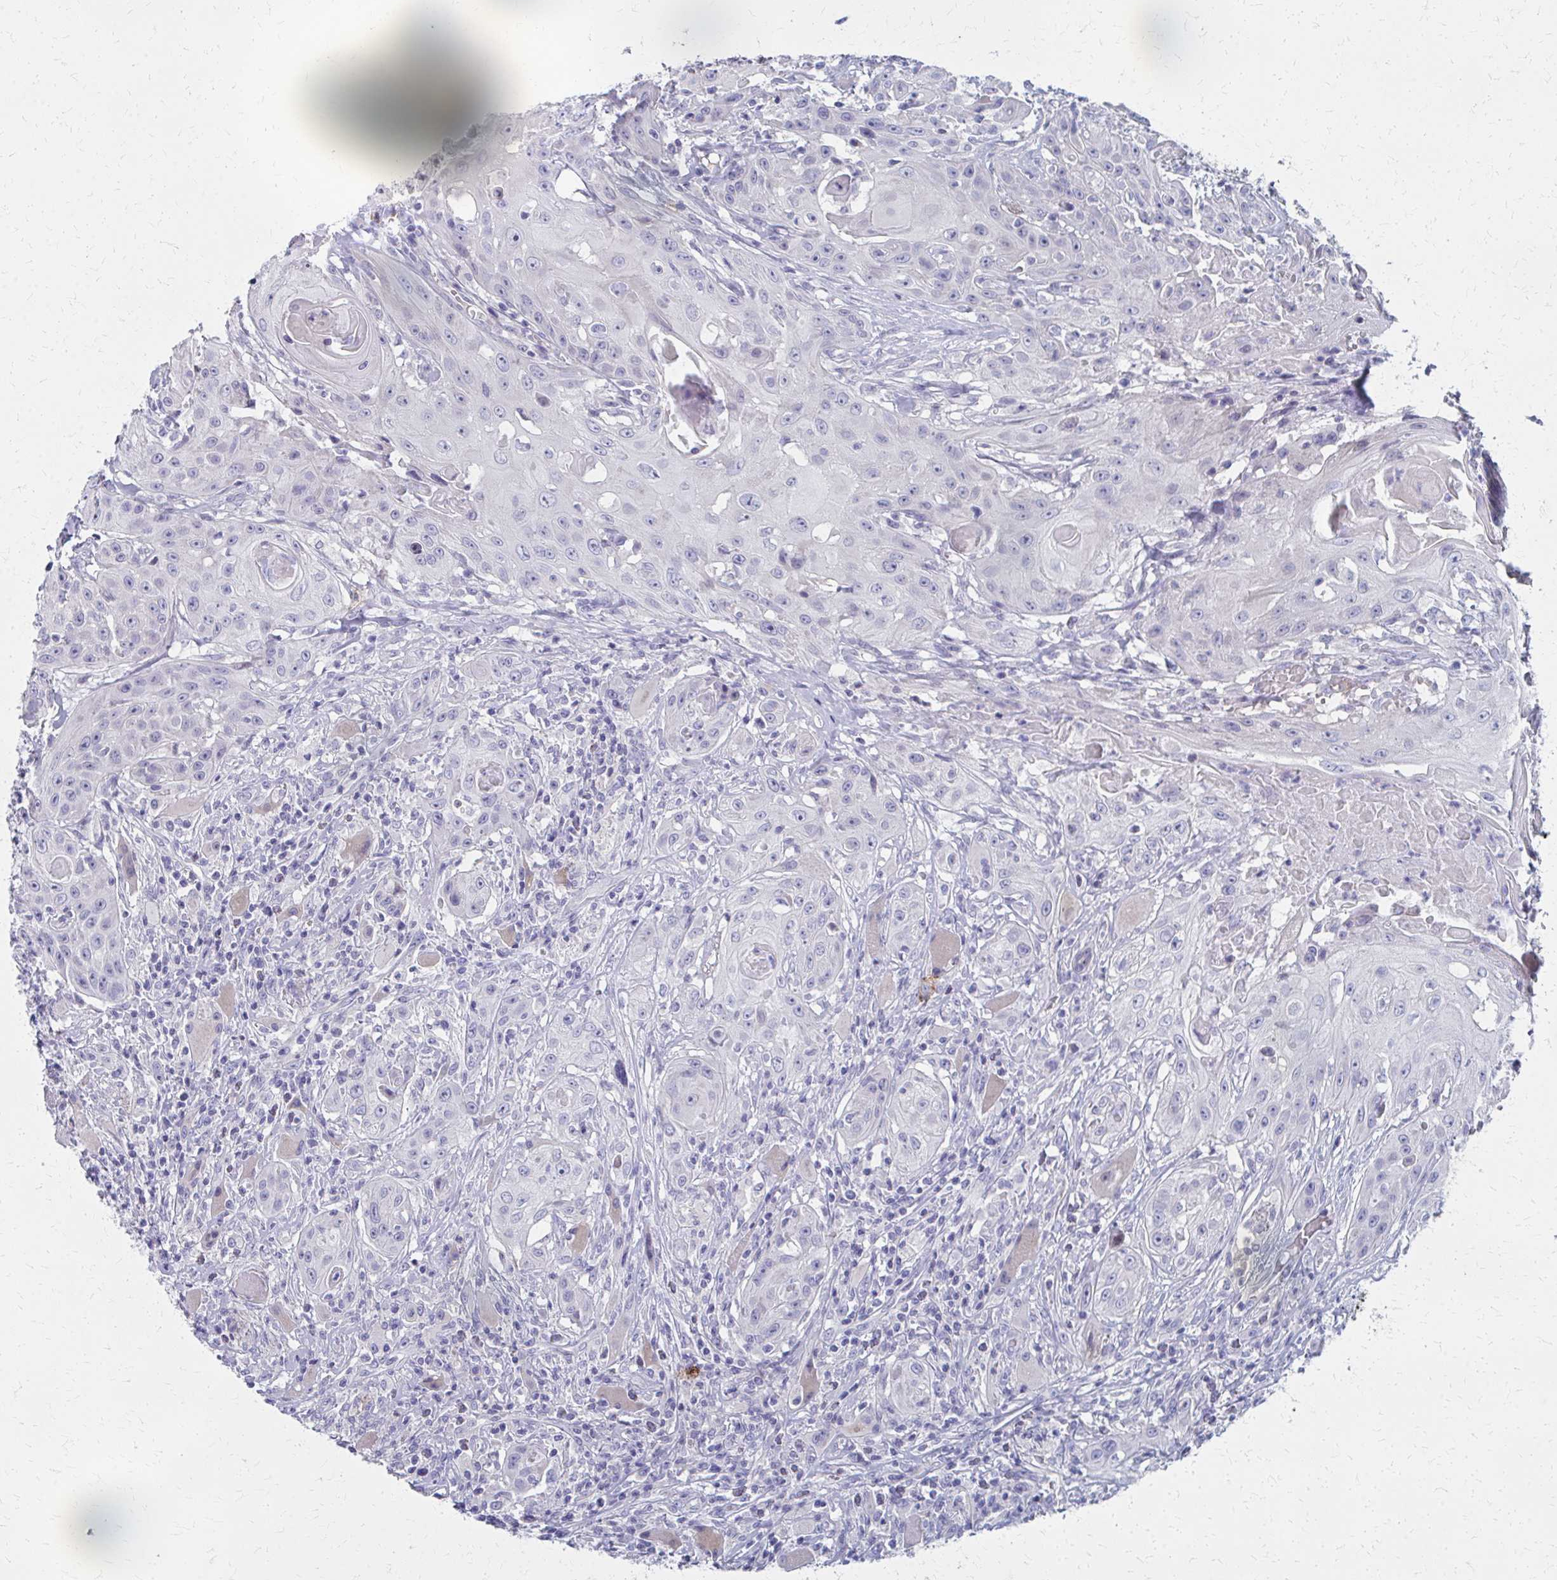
{"staining": {"intensity": "negative", "quantity": "none", "location": "none"}, "tissue": "head and neck cancer", "cell_type": "Tumor cells", "image_type": "cancer", "snomed": [{"axis": "morphology", "description": "Squamous cell carcinoma, NOS"}, {"axis": "topography", "description": "Oral tissue"}, {"axis": "topography", "description": "Head-Neck"}, {"axis": "topography", "description": "Neck, NOS"}], "caption": "This image is of head and neck cancer stained with immunohistochemistry (IHC) to label a protein in brown with the nuclei are counter-stained blue. There is no expression in tumor cells.", "gene": "MS4A2", "patient": {"sex": "female", "age": 55}}